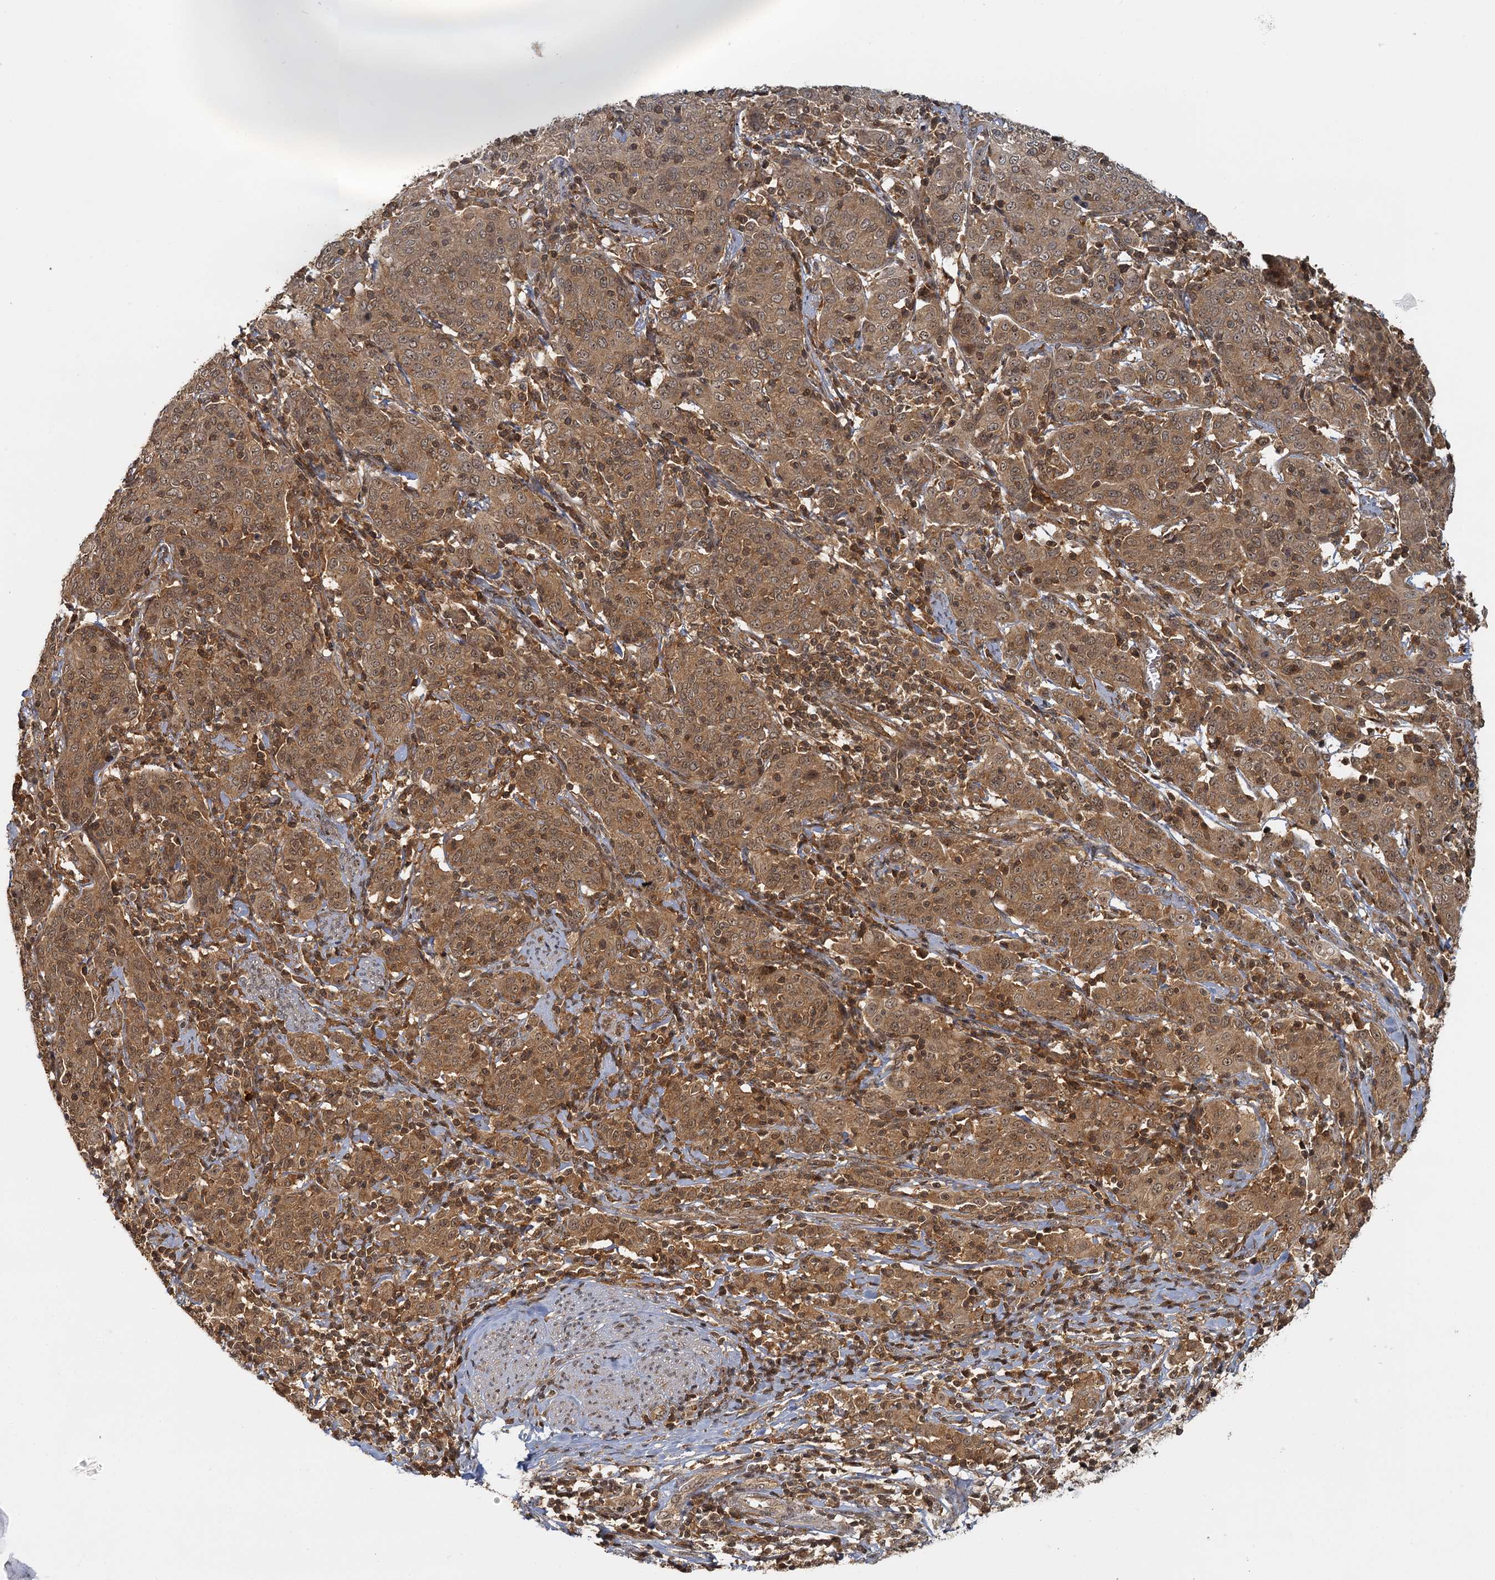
{"staining": {"intensity": "moderate", "quantity": ">75%", "location": "cytoplasmic/membranous,nuclear"}, "tissue": "cervical cancer", "cell_type": "Tumor cells", "image_type": "cancer", "snomed": [{"axis": "morphology", "description": "Squamous cell carcinoma, NOS"}, {"axis": "topography", "description": "Cervix"}], "caption": "IHC staining of cervical cancer, which shows medium levels of moderate cytoplasmic/membranous and nuclear staining in approximately >75% of tumor cells indicating moderate cytoplasmic/membranous and nuclear protein positivity. The staining was performed using DAB (3,3'-diaminobenzidine) (brown) for protein detection and nuclei were counterstained in hematoxylin (blue).", "gene": "ZNF549", "patient": {"sex": "female", "age": 67}}